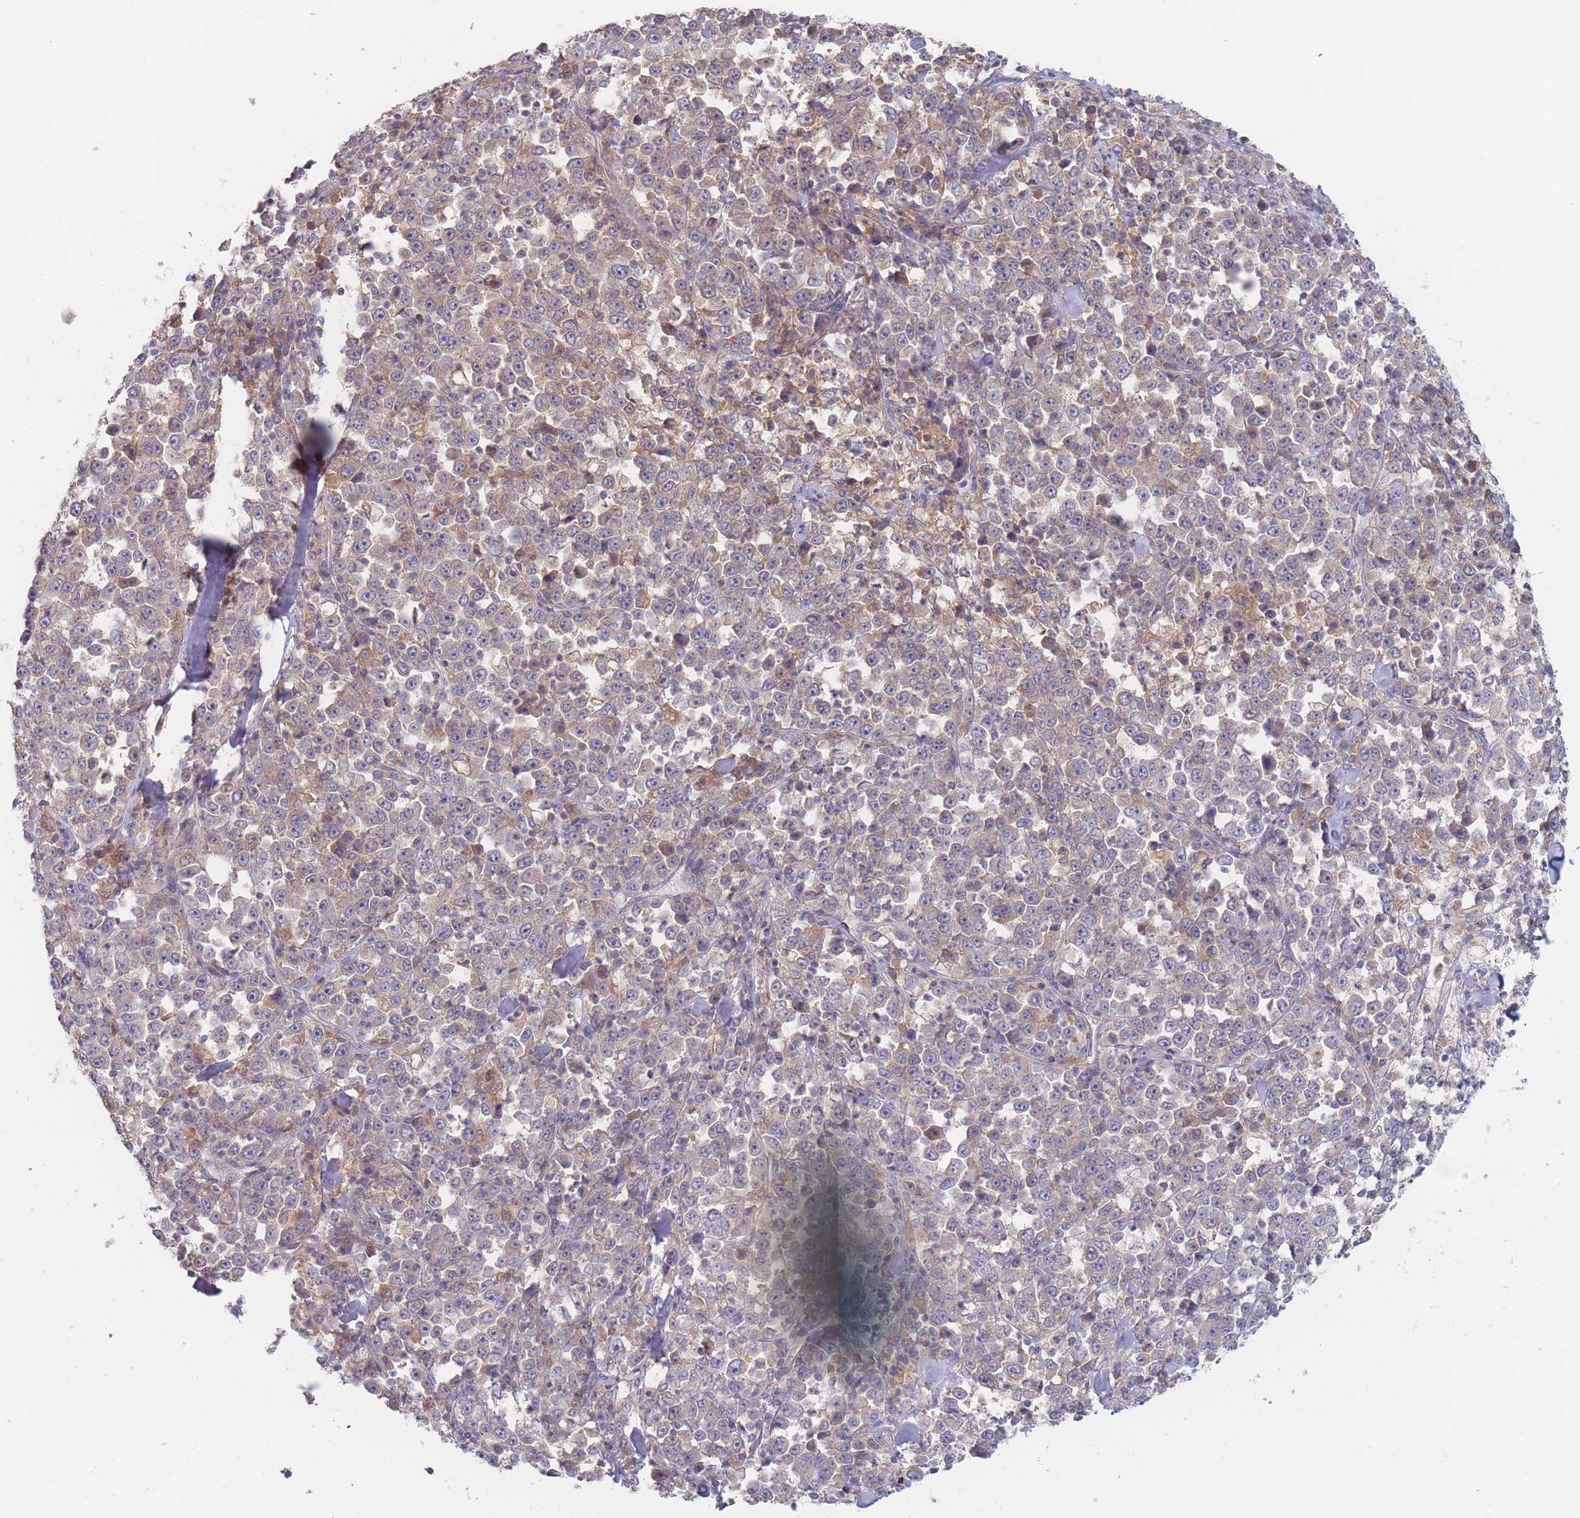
{"staining": {"intensity": "weak", "quantity": "<25%", "location": "cytoplasmic/membranous"}, "tissue": "stomach cancer", "cell_type": "Tumor cells", "image_type": "cancer", "snomed": [{"axis": "morphology", "description": "Normal tissue, NOS"}, {"axis": "morphology", "description": "Adenocarcinoma, NOS"}, {"axis": "topography", "description": "Stomach, upper"}, {"axis": "topography", "description": "Stomach"}], "caption": "An immunohistochemistry (IHC) photomicrograph of stomach cancer is shown. There is no staining in tumor cells of stomach cancer.", "gene": "EFCC1", "patient": {"sex": "male", "age": 59}}